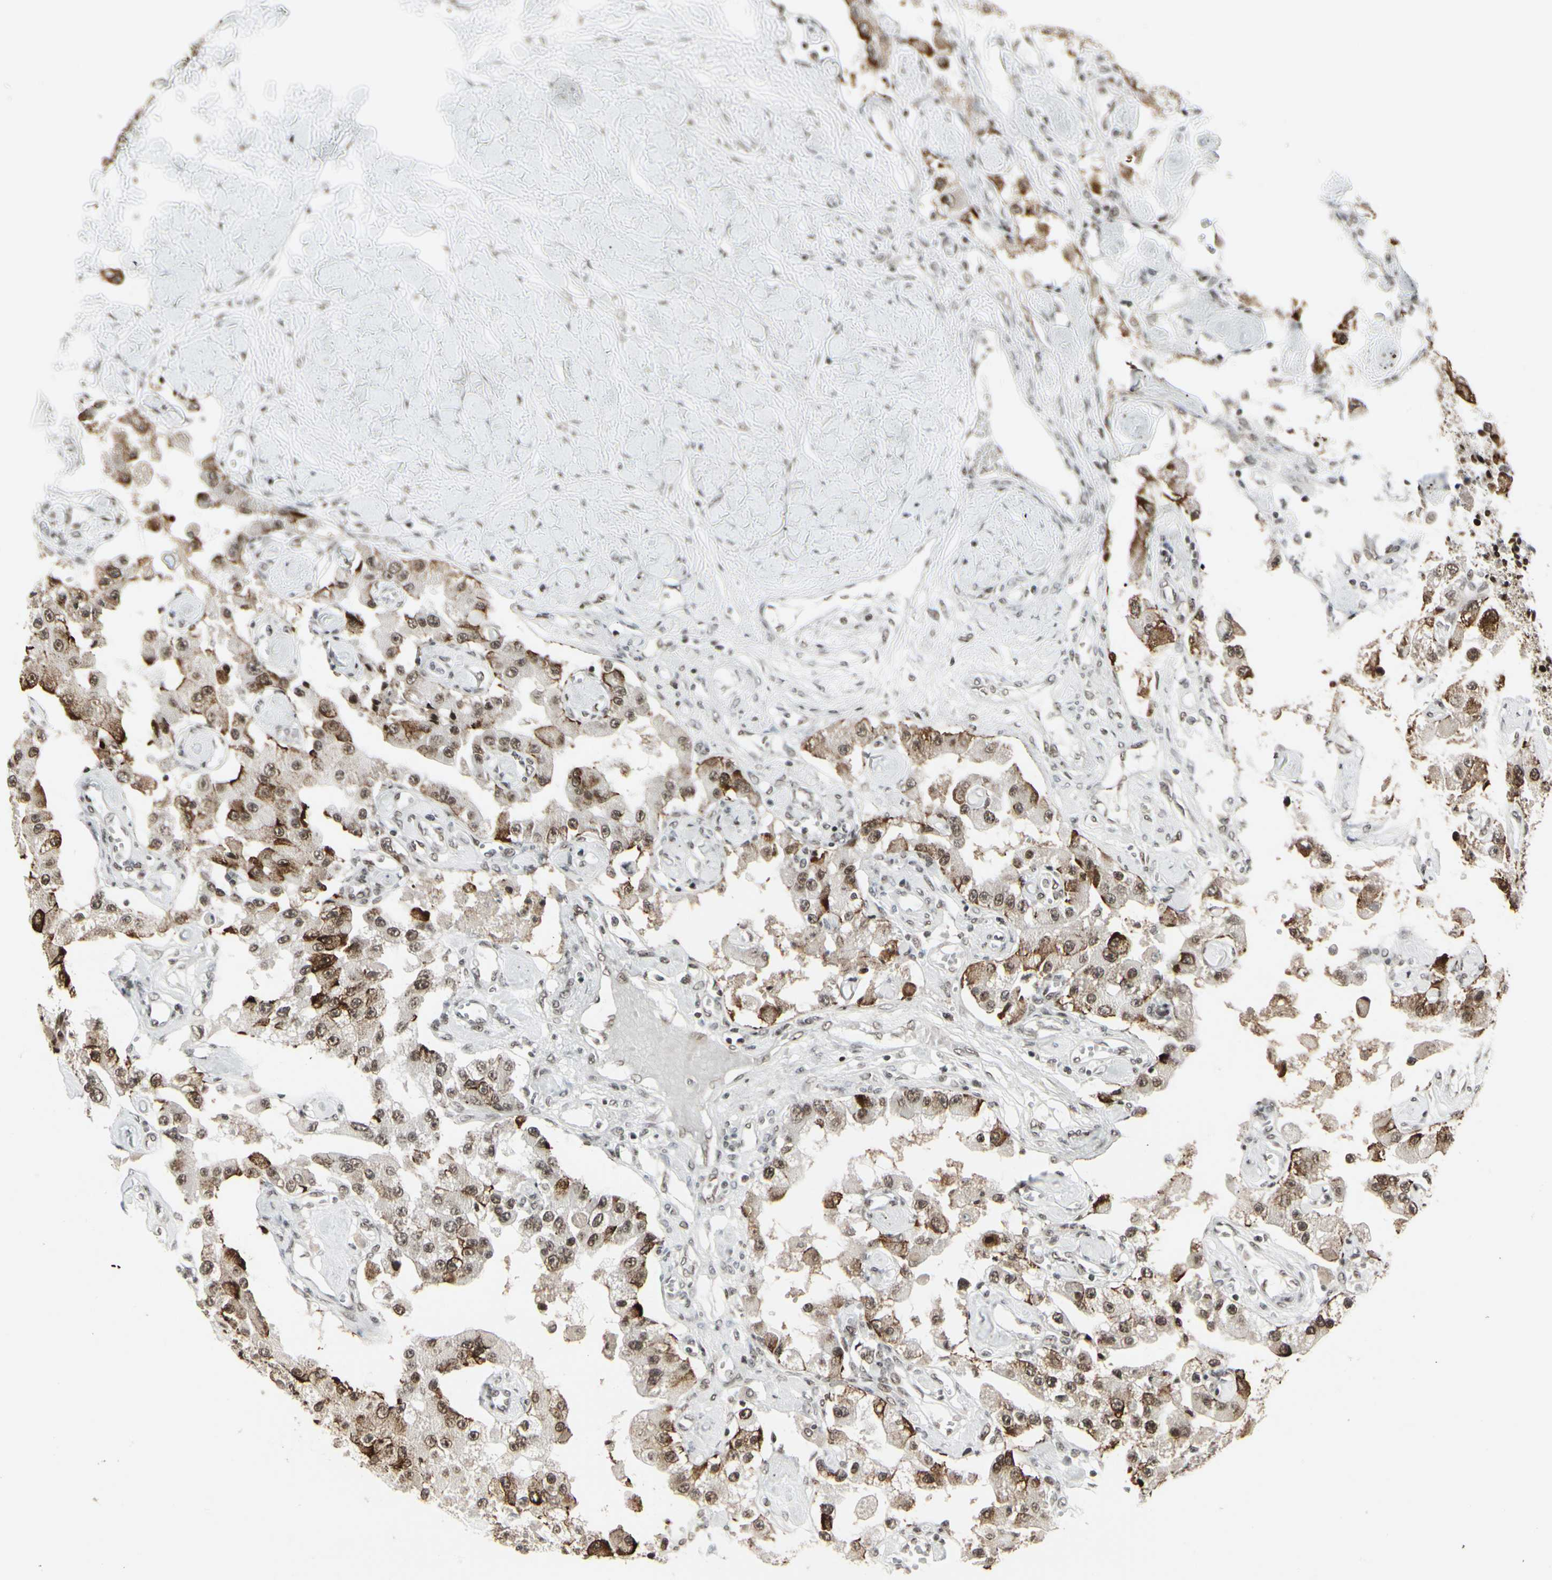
{"staining": {"intensity": "moderate", "quantity": ">75%", "location": "cytoplasmic/membranous,nuclear"}, "tissue": "carcinoid", "cell_type": "Tumor cells", "image_type": "cancer", "snomed": [{"axis": "morphology", "description": "Carcinoid, malignant, NOS"}, {"axis": "topography", "description": "Pancreas"}], "caption": "Immunohistochemistry (IHC) of human carcinoid displays medium levels of moderate cytoplasmic/membranous and nuclear staining in approximately >75% of tumor cells. Using DAB (3,3'-diaminobenzidine) (brown) and hematoxylin (blue) stains, captured at high magnification using brightfield microscopy.", "gene": "HMG20A", "patient": {"sex": "male", "age": 41}}